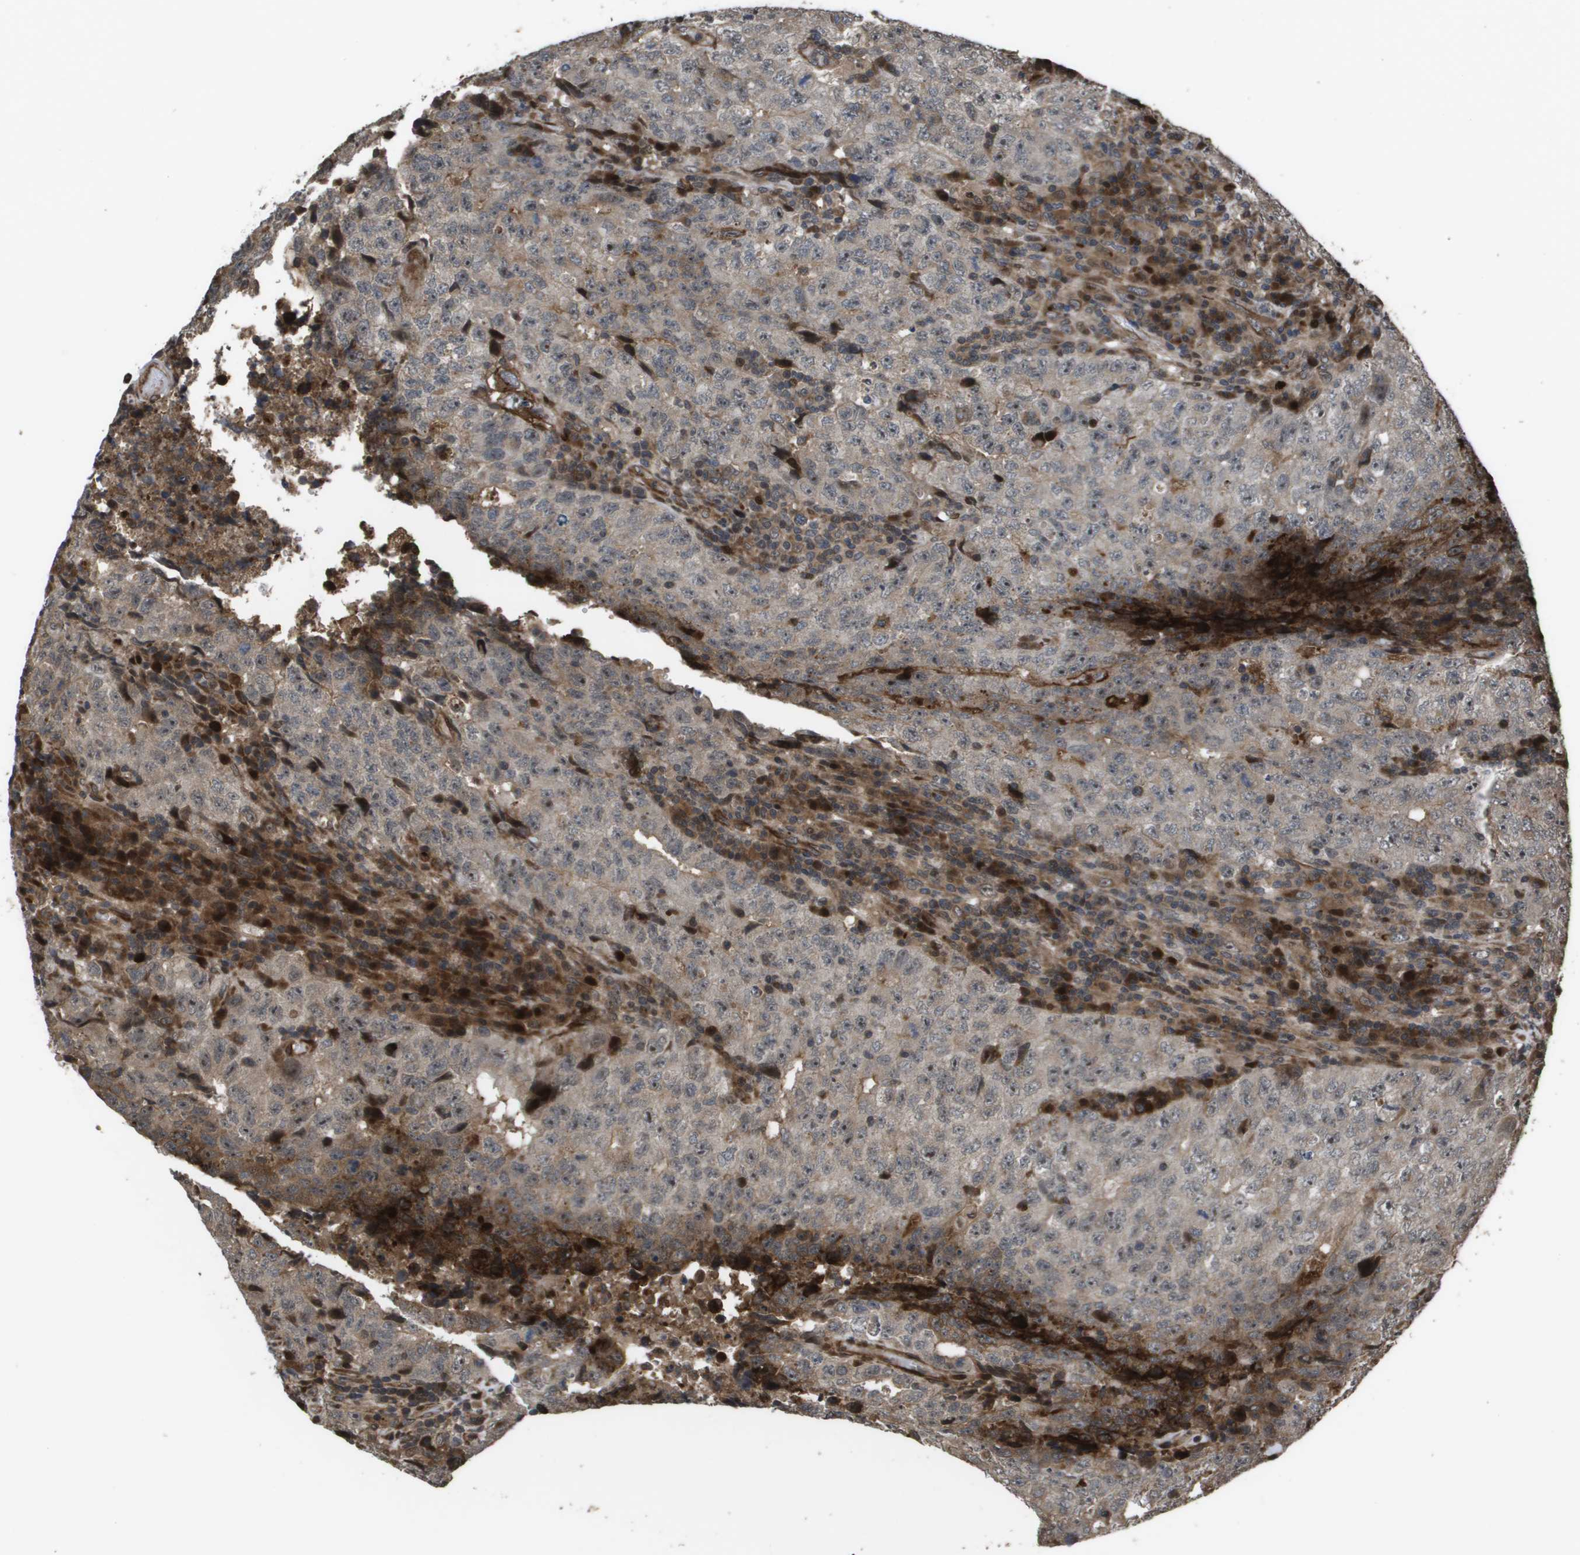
{"staining": {"intensity": "negative", "quantity": "none", "location": "none"}, "tissue": "testis cancer", "cell_type": "Tumor cells", "image_type": "cancer", "snomed": [{"axis": "morphology", "description": "Necrosis, NOS"}, {"axis": "morphology", "description": "Carcinoma, Embryonal, NOS"}, {"axis": "topography", "description": "Testis"}], "caption": "Tumor cells show no significant expression in testis cancer.", "gene": "AXIN2", "patient": {"sex": "male", "age": 19}}